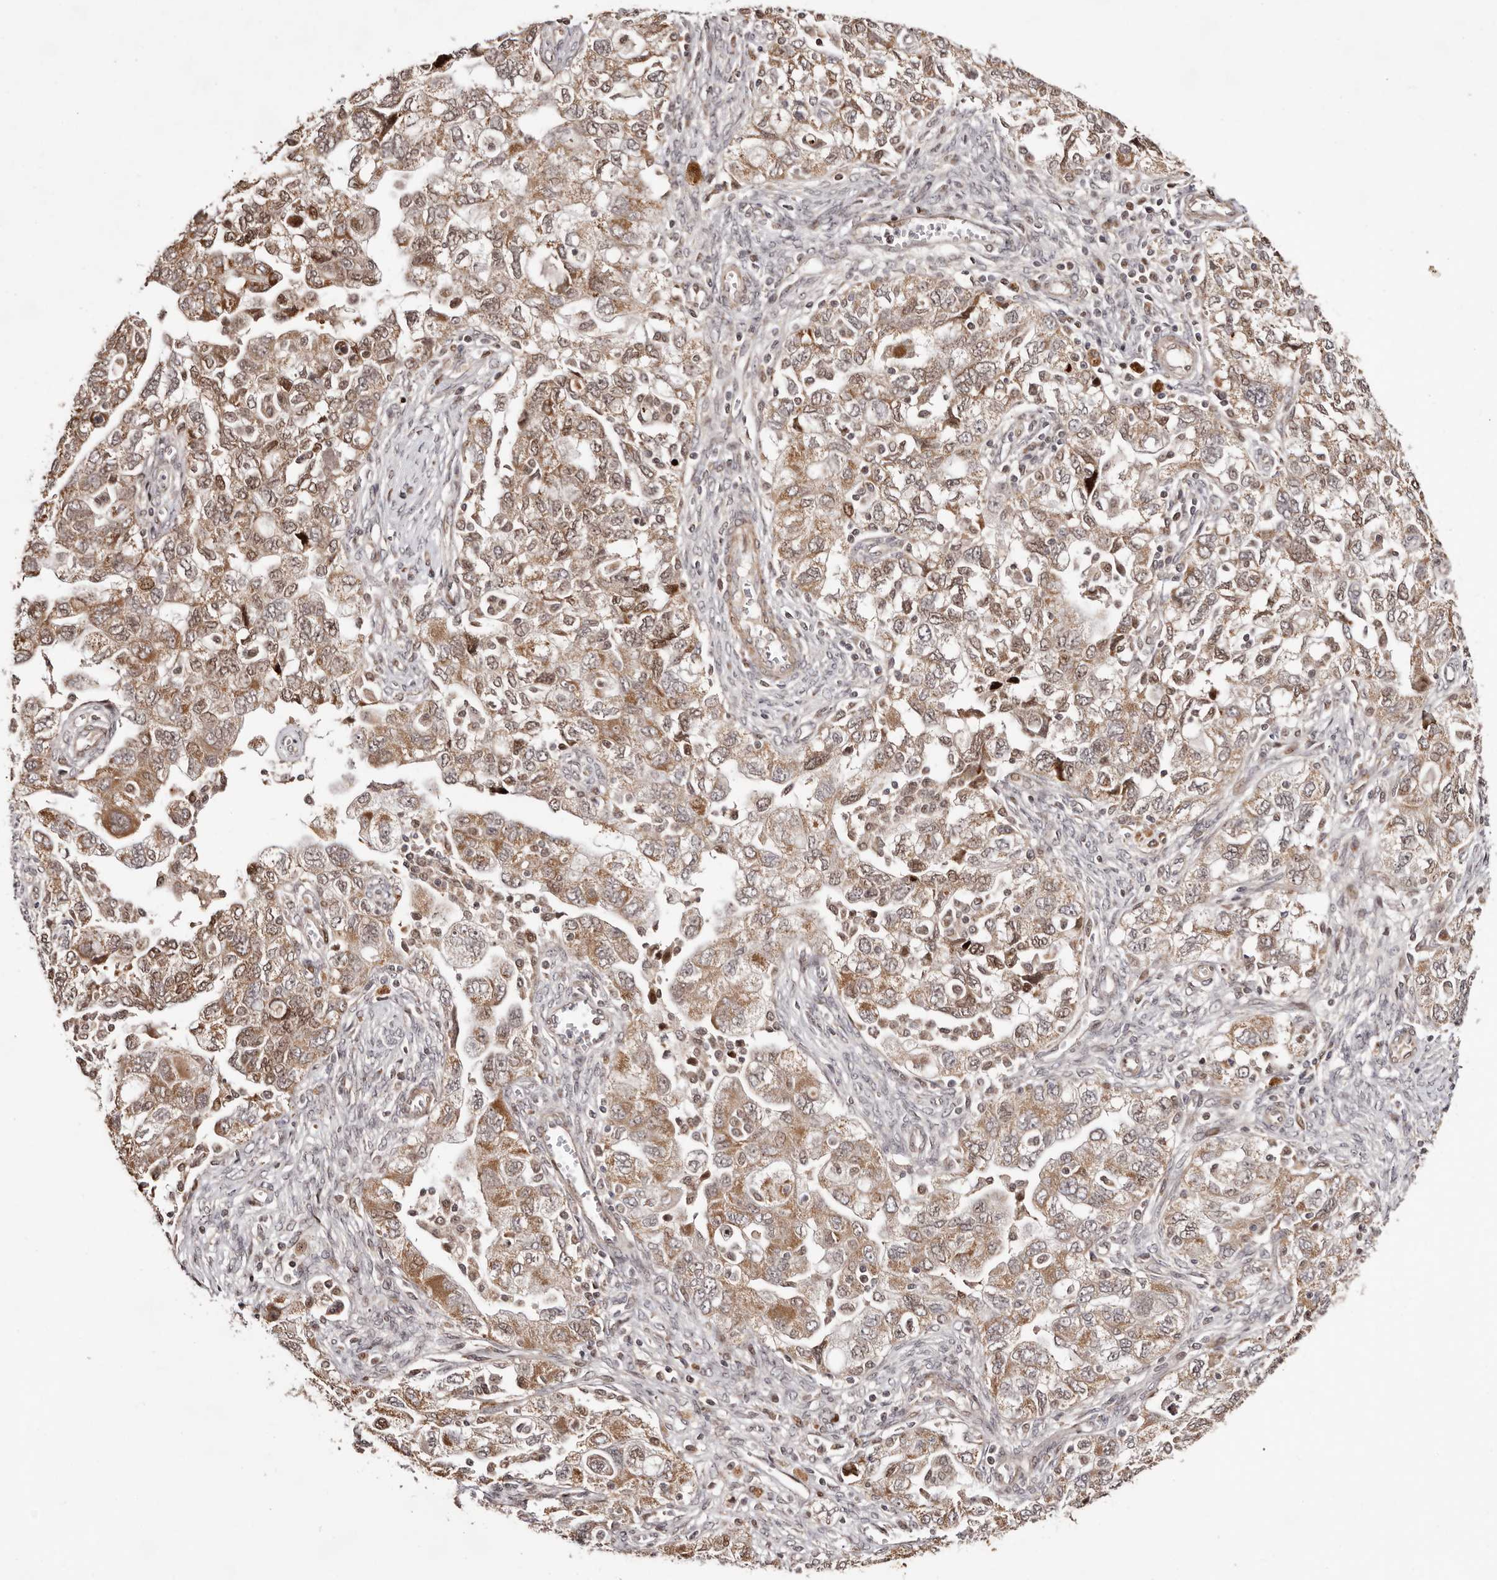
{"staining": {"intensity": "moderate", "quantity": ">75%", "location": "cytoplasmic/membranous,nuclear"}, "tissue": "ovarian cancer", "cell_type": "Tumor cells", "image_type": "cancer", "snomed": [{"axis": "morphology", "description": "Carcinoma, NOS"}, {"axis": "morphology", "description": "Cystadenocarcinoma, serous, NOS"}, {"axis": "topography", "description": "Ovary"}], "caption": "An immunohistochemistry micrograph of tumor tissue is shown. Protein staining in brown highlights moderate cytoplasmic/membranous and nuclear positivity in ovarian cancer within tumor cells.", "gene": "HIVEP3", "patient": {"sex": "female", "age": 69}}